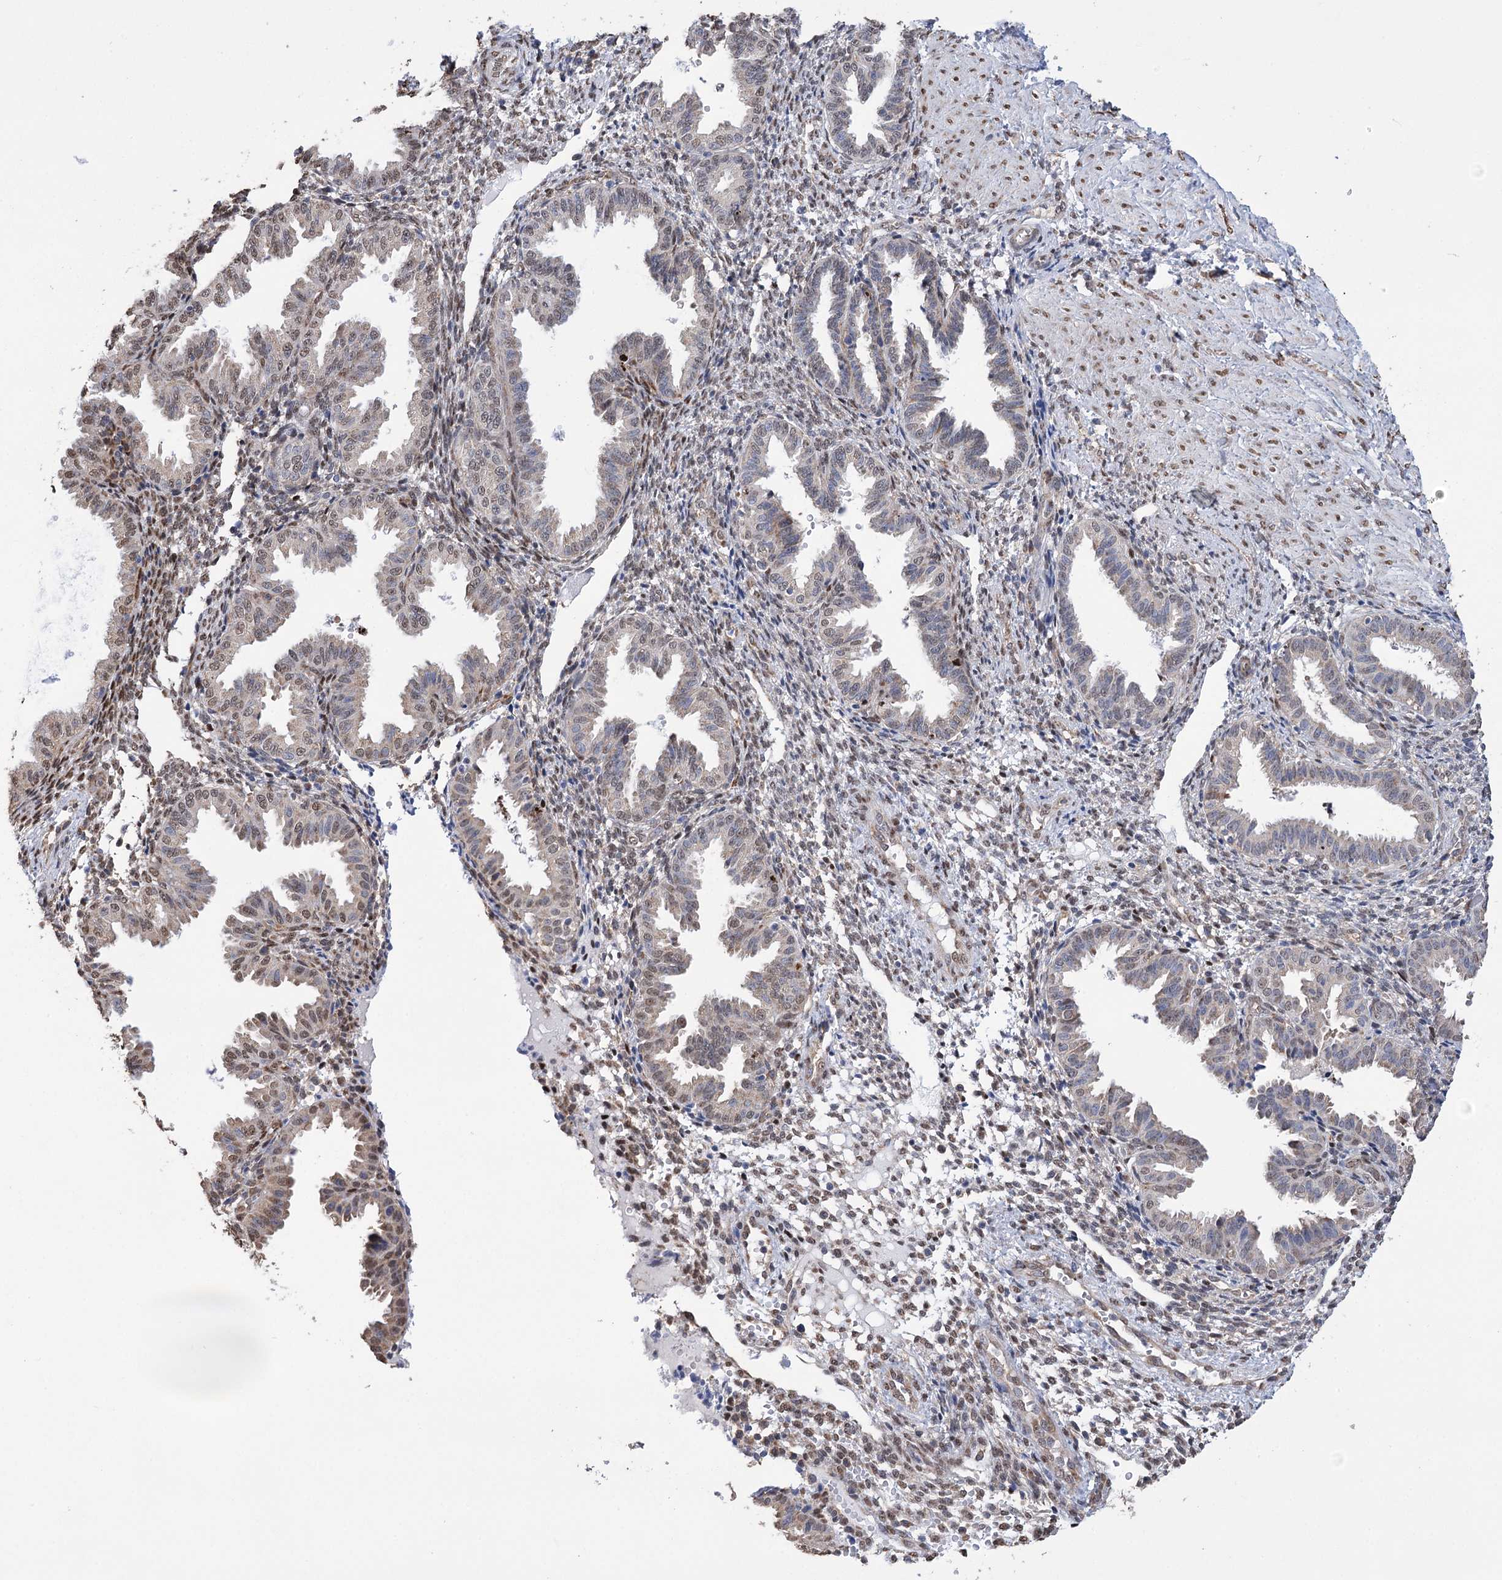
{"staining": {"intensity": "moderate", "quantity": "25%-75%", "location": "nuclear"}, "tissue": "endometrium", "cell_type": "Cells in endometrial stroma", "image_type": "normal", "snomed": [{"axis": "morphology", "description": "Normal tissue, NOS"}, {"axis": "topography", "description": "Endometrium"}], "caption": "Immunohistochemistry micrograph of benign endometrium: human endometrium stained using immunohistochemistry (IHC) demonstrates medium levels of moderate protein expression localized specifically in the nuclear of cells in endometrial stroma, appearing as a nuclear brown color.", "gene": "NFU1", "patient": {"sex": "female", "age": 33}}